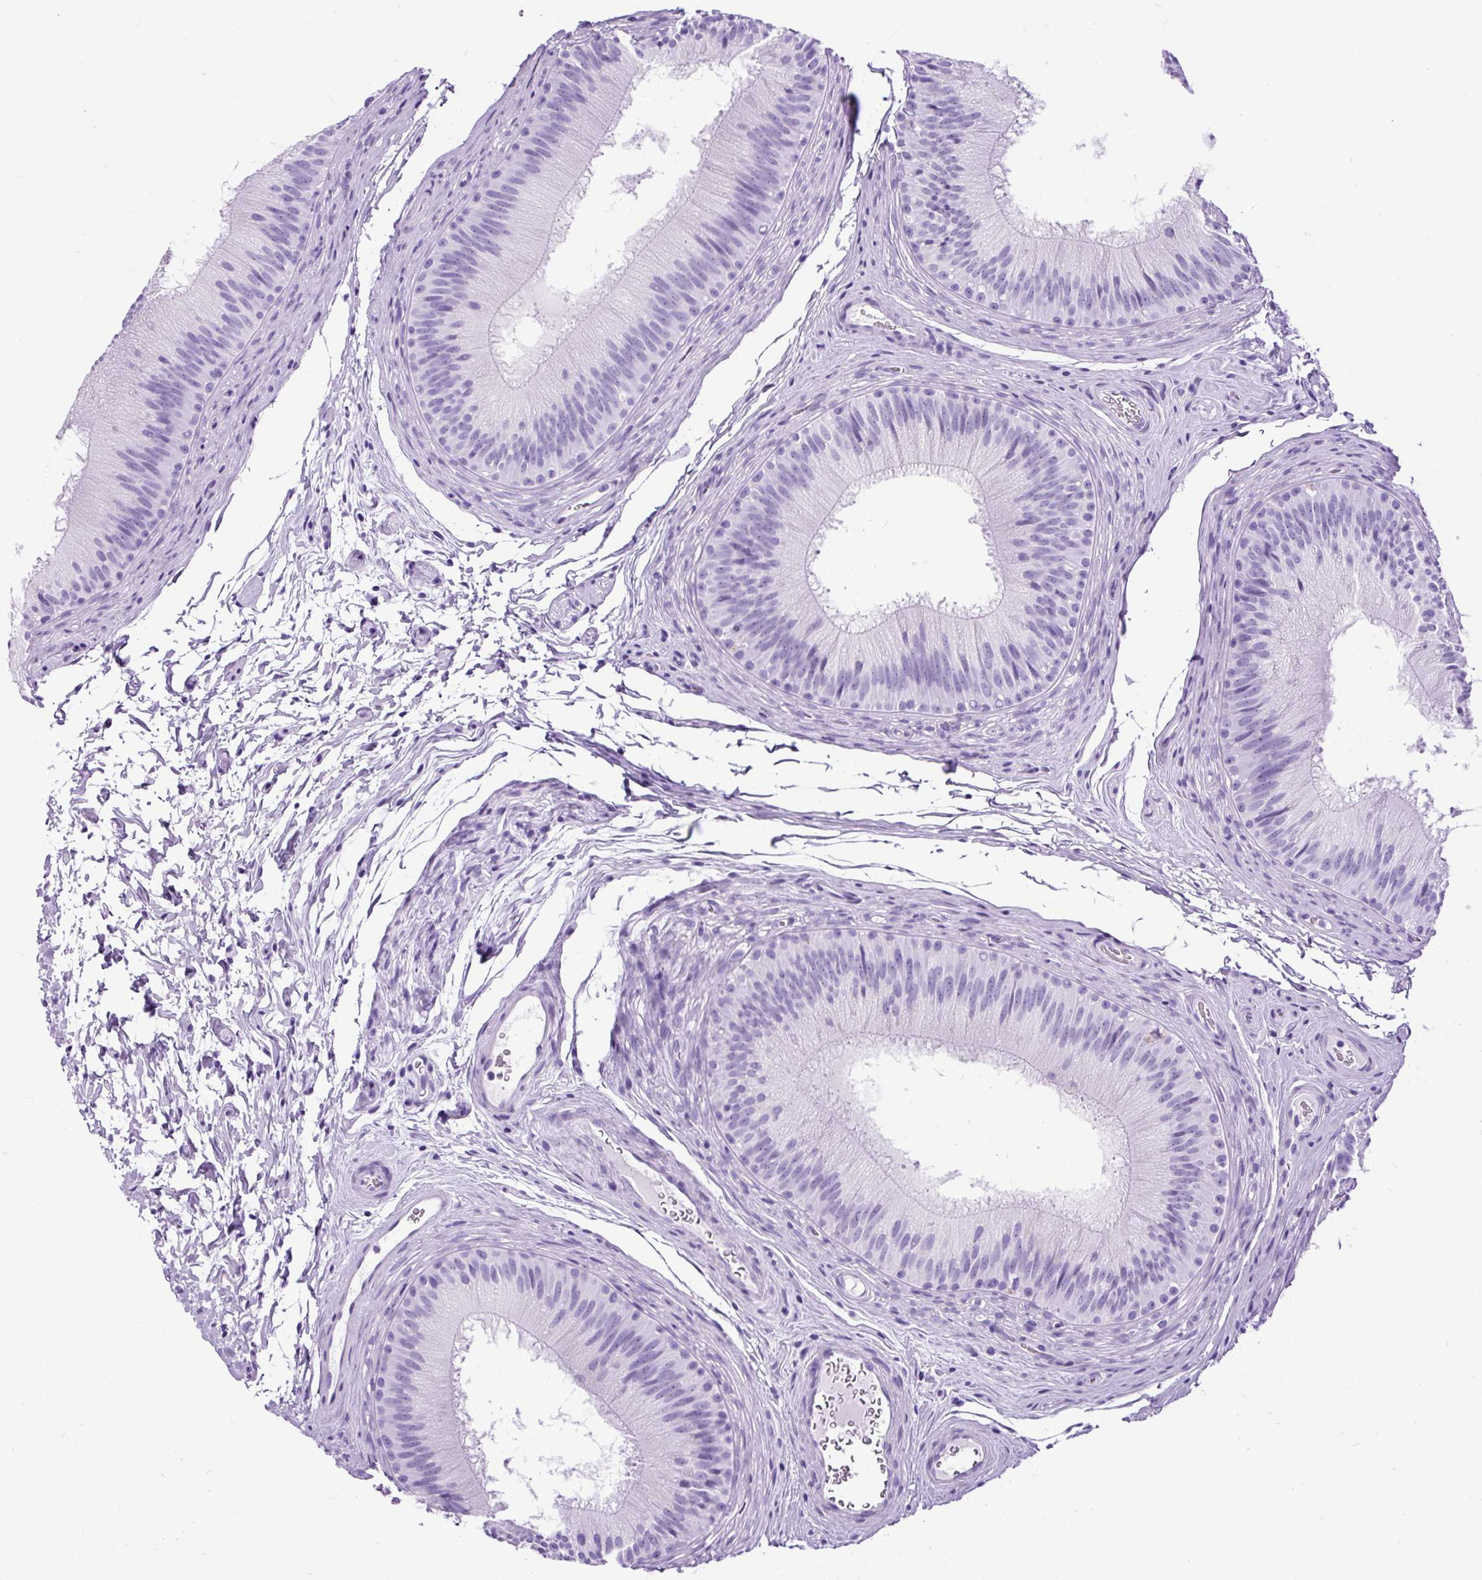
{"staining": {"intensity": "negative", "quantity": "none", "location": "none"}, "tissue": "epididymis", "cell_type": "Glandular cells", "image_type": "normal", "snomed": [{"axis": "morphology", "description": "Normal tissue, NOS"}, {"axis": "topography", "description": "Epididymis"}], "caption": "A histopathology image of epididymis stained for a protein displays no brown staining in glandular cells.", "gene": "PDIA2", "patient": {"sex": "male", "age": 24}}